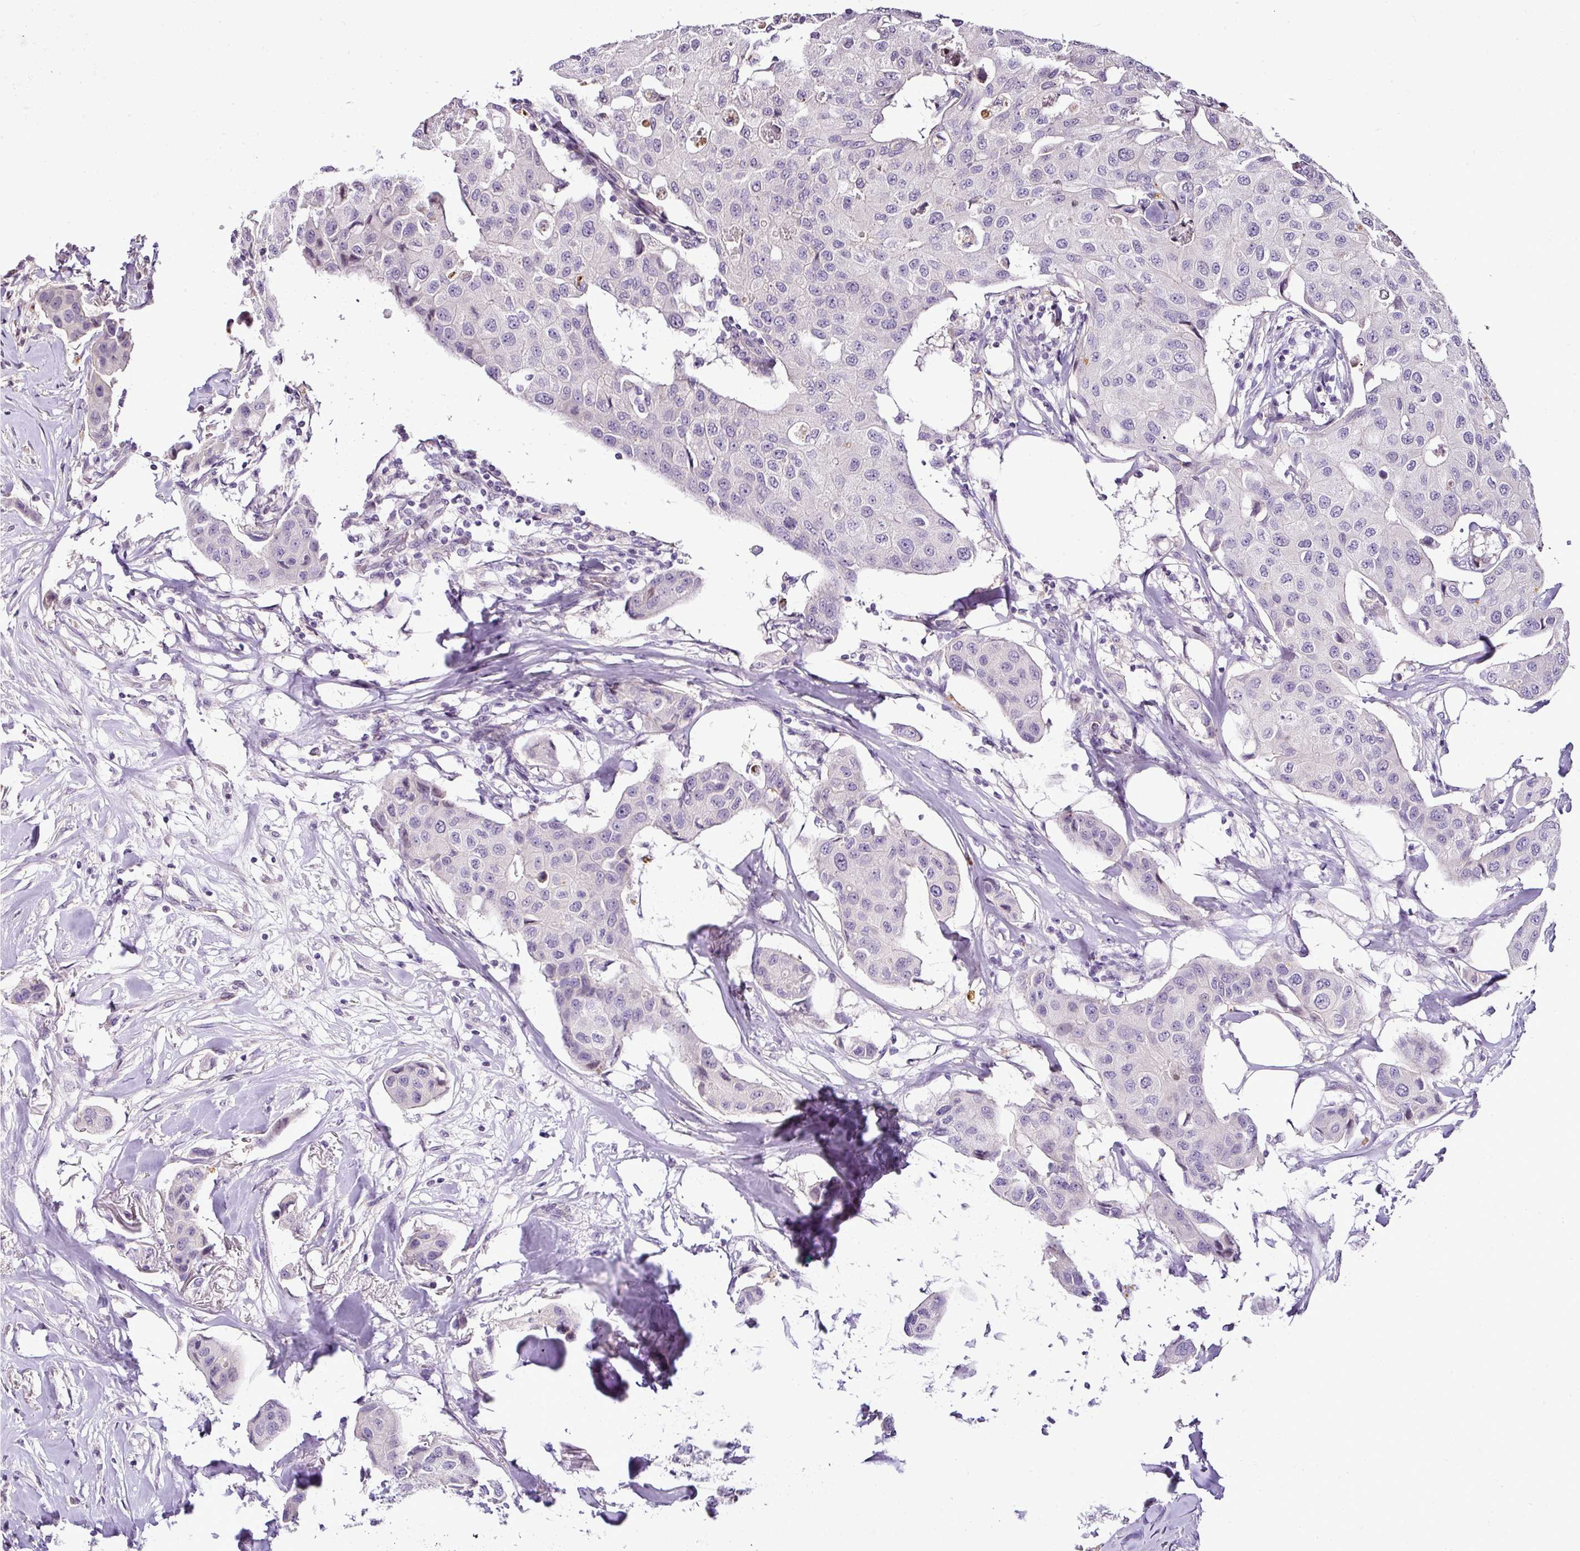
{"staining": {"intensity": "negative", "quantity": "none", "location": "none"}, "tissue": "breast cancer", "cell_type": "Tumor cells", "image_type": "cancer", "snomed": [{"axis": "morphology", "description": "Duct carcinoma"}, {"axis": "topography", "description": "Breast"}], "caption": "This is an IHC histopathology image of breast intraductal carcinoma. There is no staining in tumor cells.", "gene": "TEX30", "patient": {"sex": "female", "age": 80}}